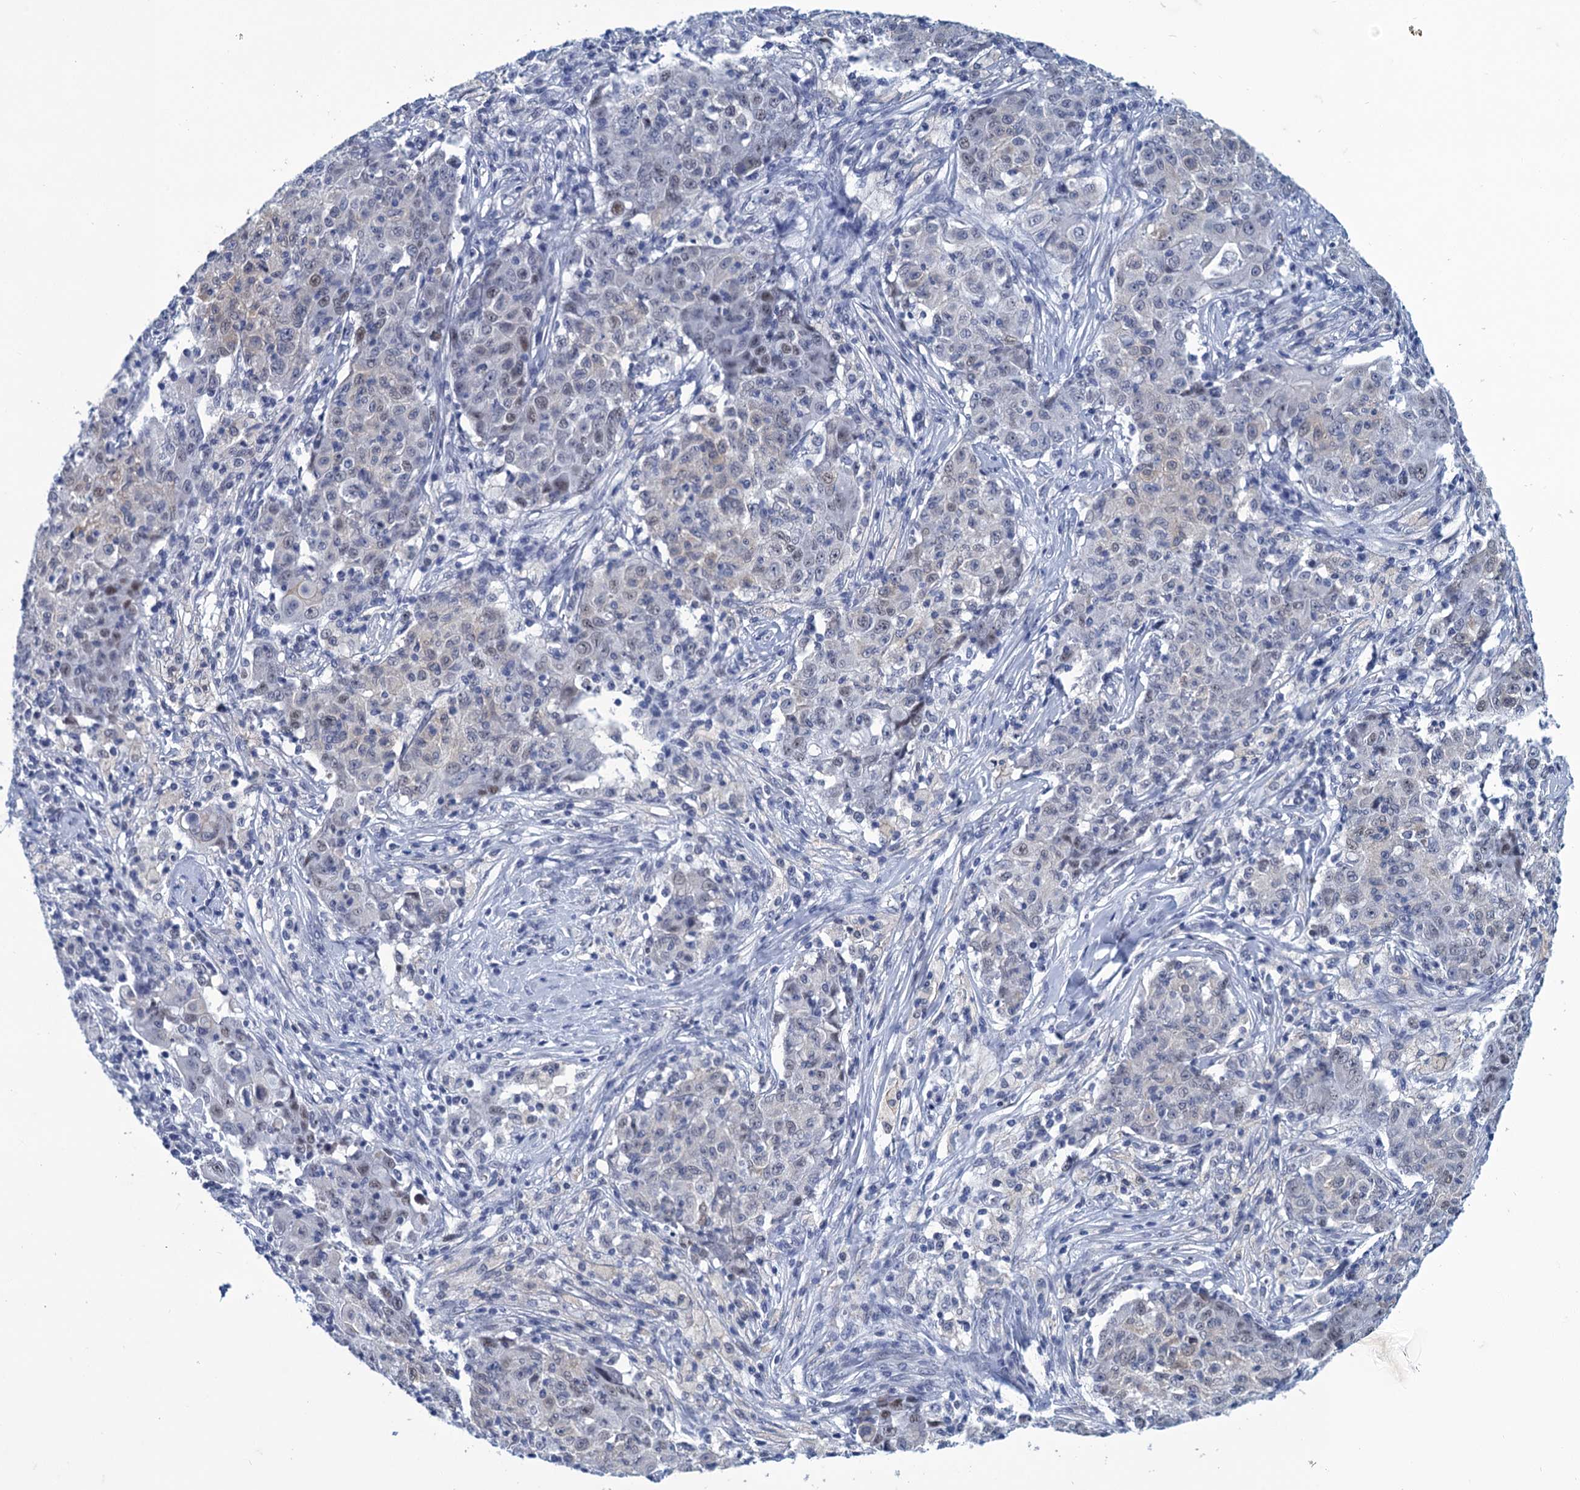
{"staining": {"intensity": "moderate", "quantity": "<25%", "location": "nuclear"}, "tissue": "ovarian cancer", "cell_type": "Tumor cells", "image_type": "cancer", "snomed": [{"axis": "morphology", "description": "Carcinoma, endometroid"}, {"axis": "topography", "description": "Ovary"}], "caption": "A photomicrograph showing moderate nuclear staining in about <25% of tumor cells in ovarian endometroid carcinoma, as visualized by brown immunohistochemical staining.", "gene": "GINS3", "patient": {"sex": "female", "age": 42}}